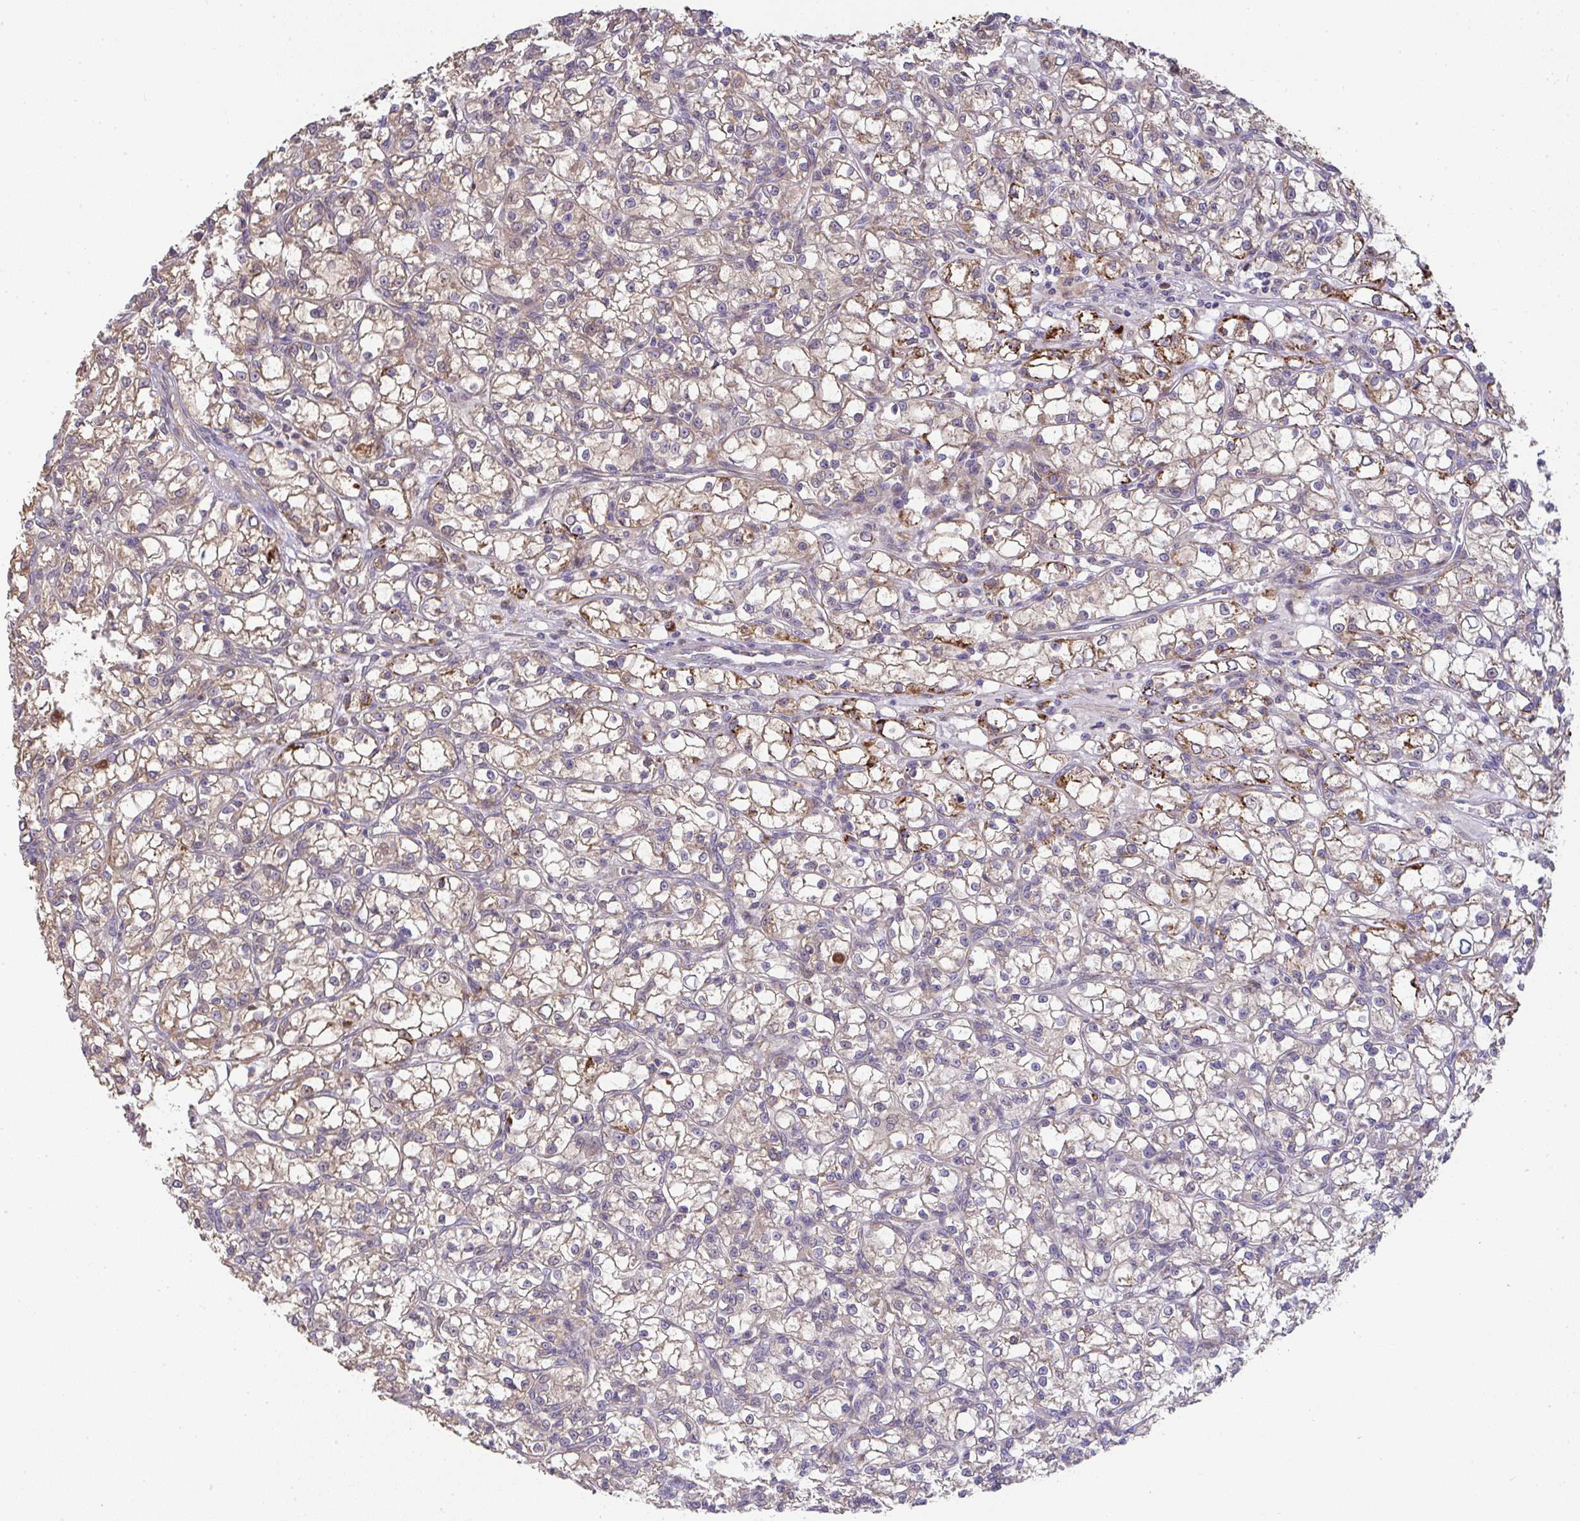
{"staining": {"intensity": "weak", "quantity": "25%-75%", "location": "cytoplasmic/membranous"}, "tissue": "renal cancer", "cell_type": "Tumor cells", "image_type": "cancer", "snomed": [{"axis": "morphology", "description": "Adenocarcinoma, NOS"}, {"axis": "topography", "description": "Kidney"}], "caption": "The micrograph reveals staining of renal cancer, revealing weak cytoplasmic/membranous protein expression (brown color) within tumor cells.", "gene": "EEF1AKMT1", "patient": {"sex": "female", "age": 59}}